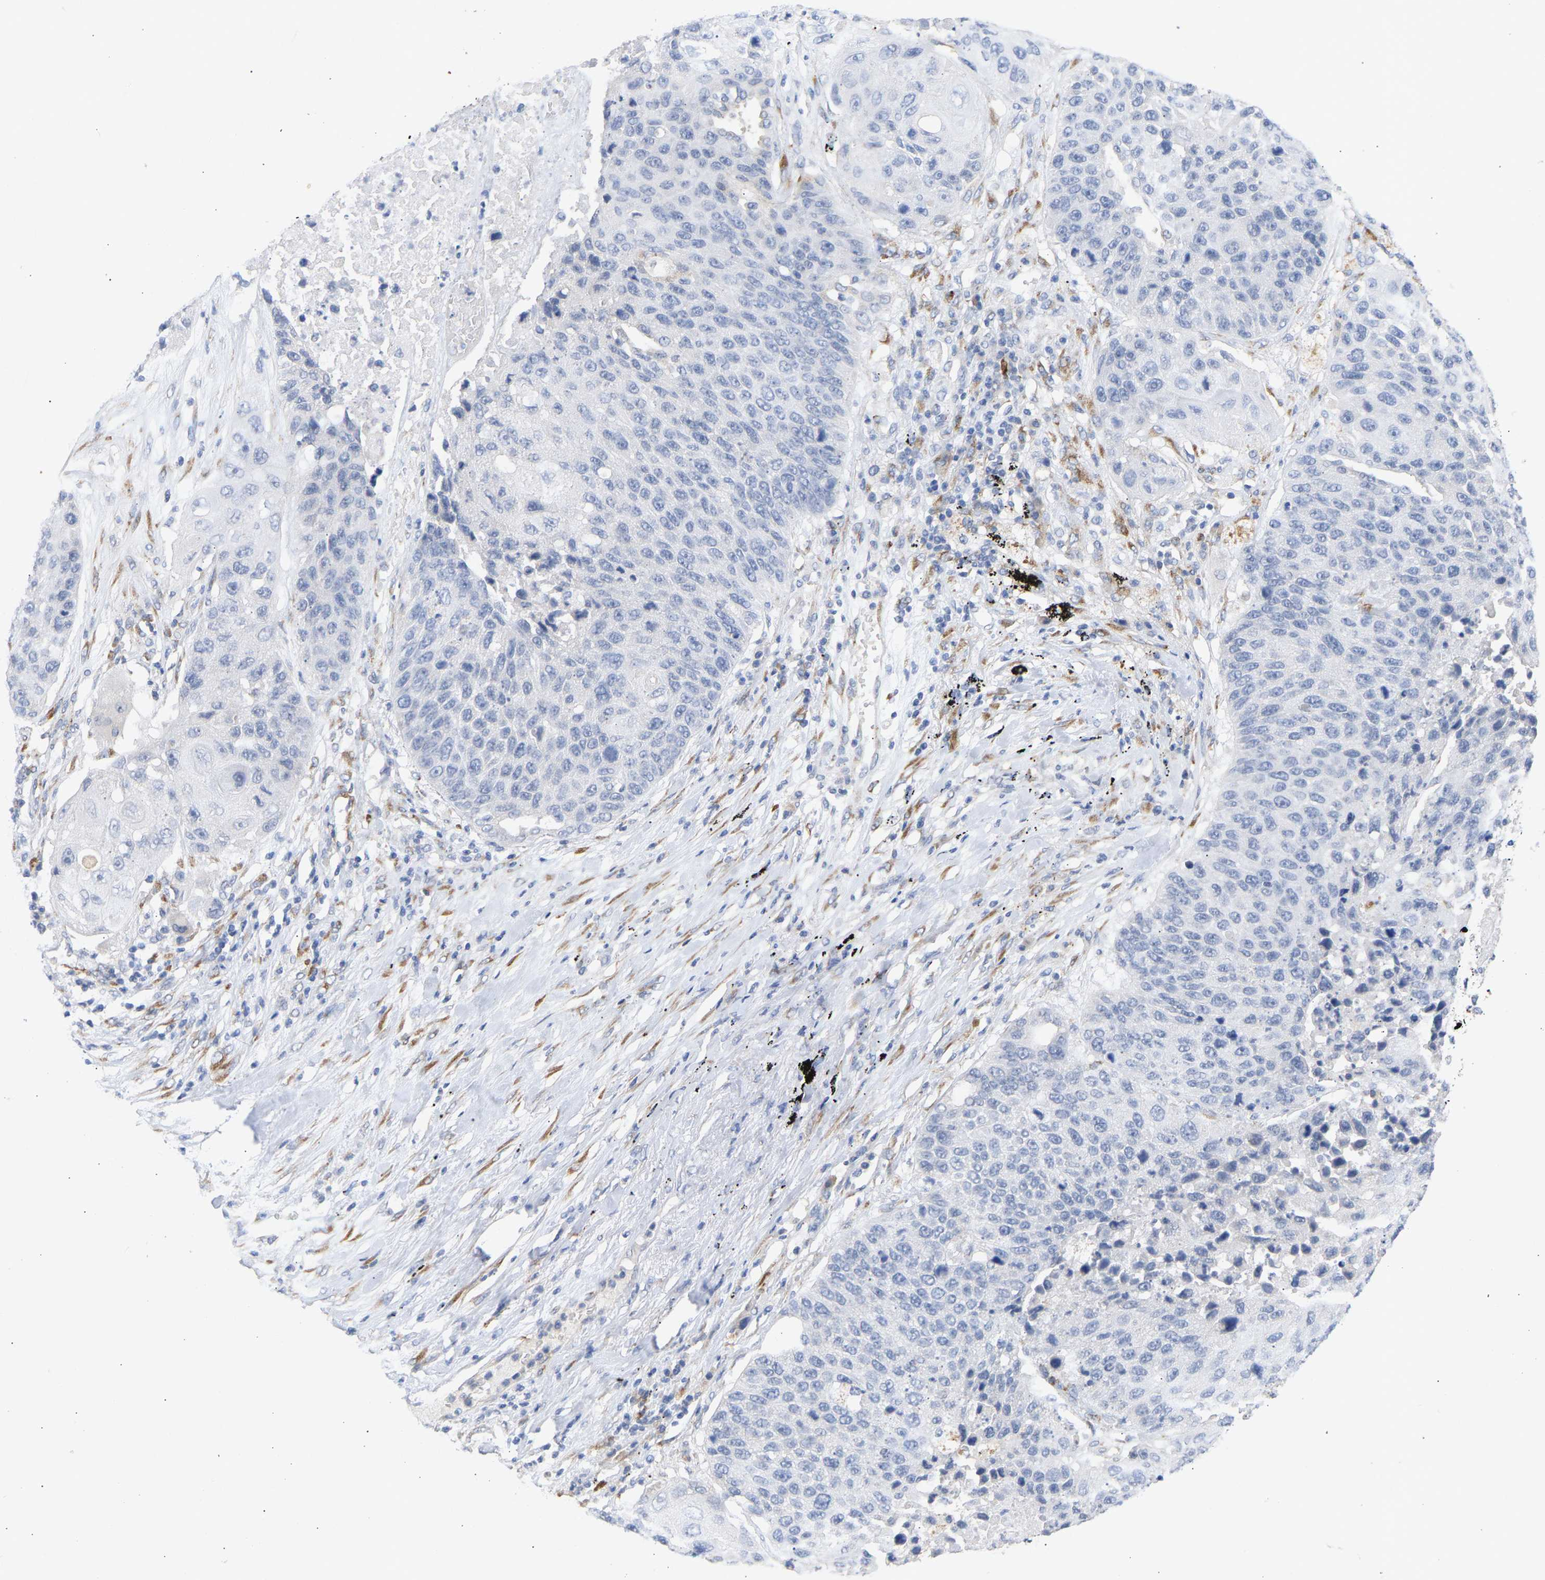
{"staining": {"intensity": "negative", "quantity": "none", "location": "none"}, "tissue": "lung cancer", "cell_type": "Tumor cells", "image_type": "cancer", "snomed": [{"axis": "morphology", "description": "Squamous cell carcinoma, NOS"}, {"axis": "topography", "description": "Lung"}], "caption": "Immunohistochemical staining of human lung cancer (squamous cell carcinoma) exhibits no significant expression in tumor cells.", "gene": "SELENOM", "patient": {"sex": "male", "age": 61}}